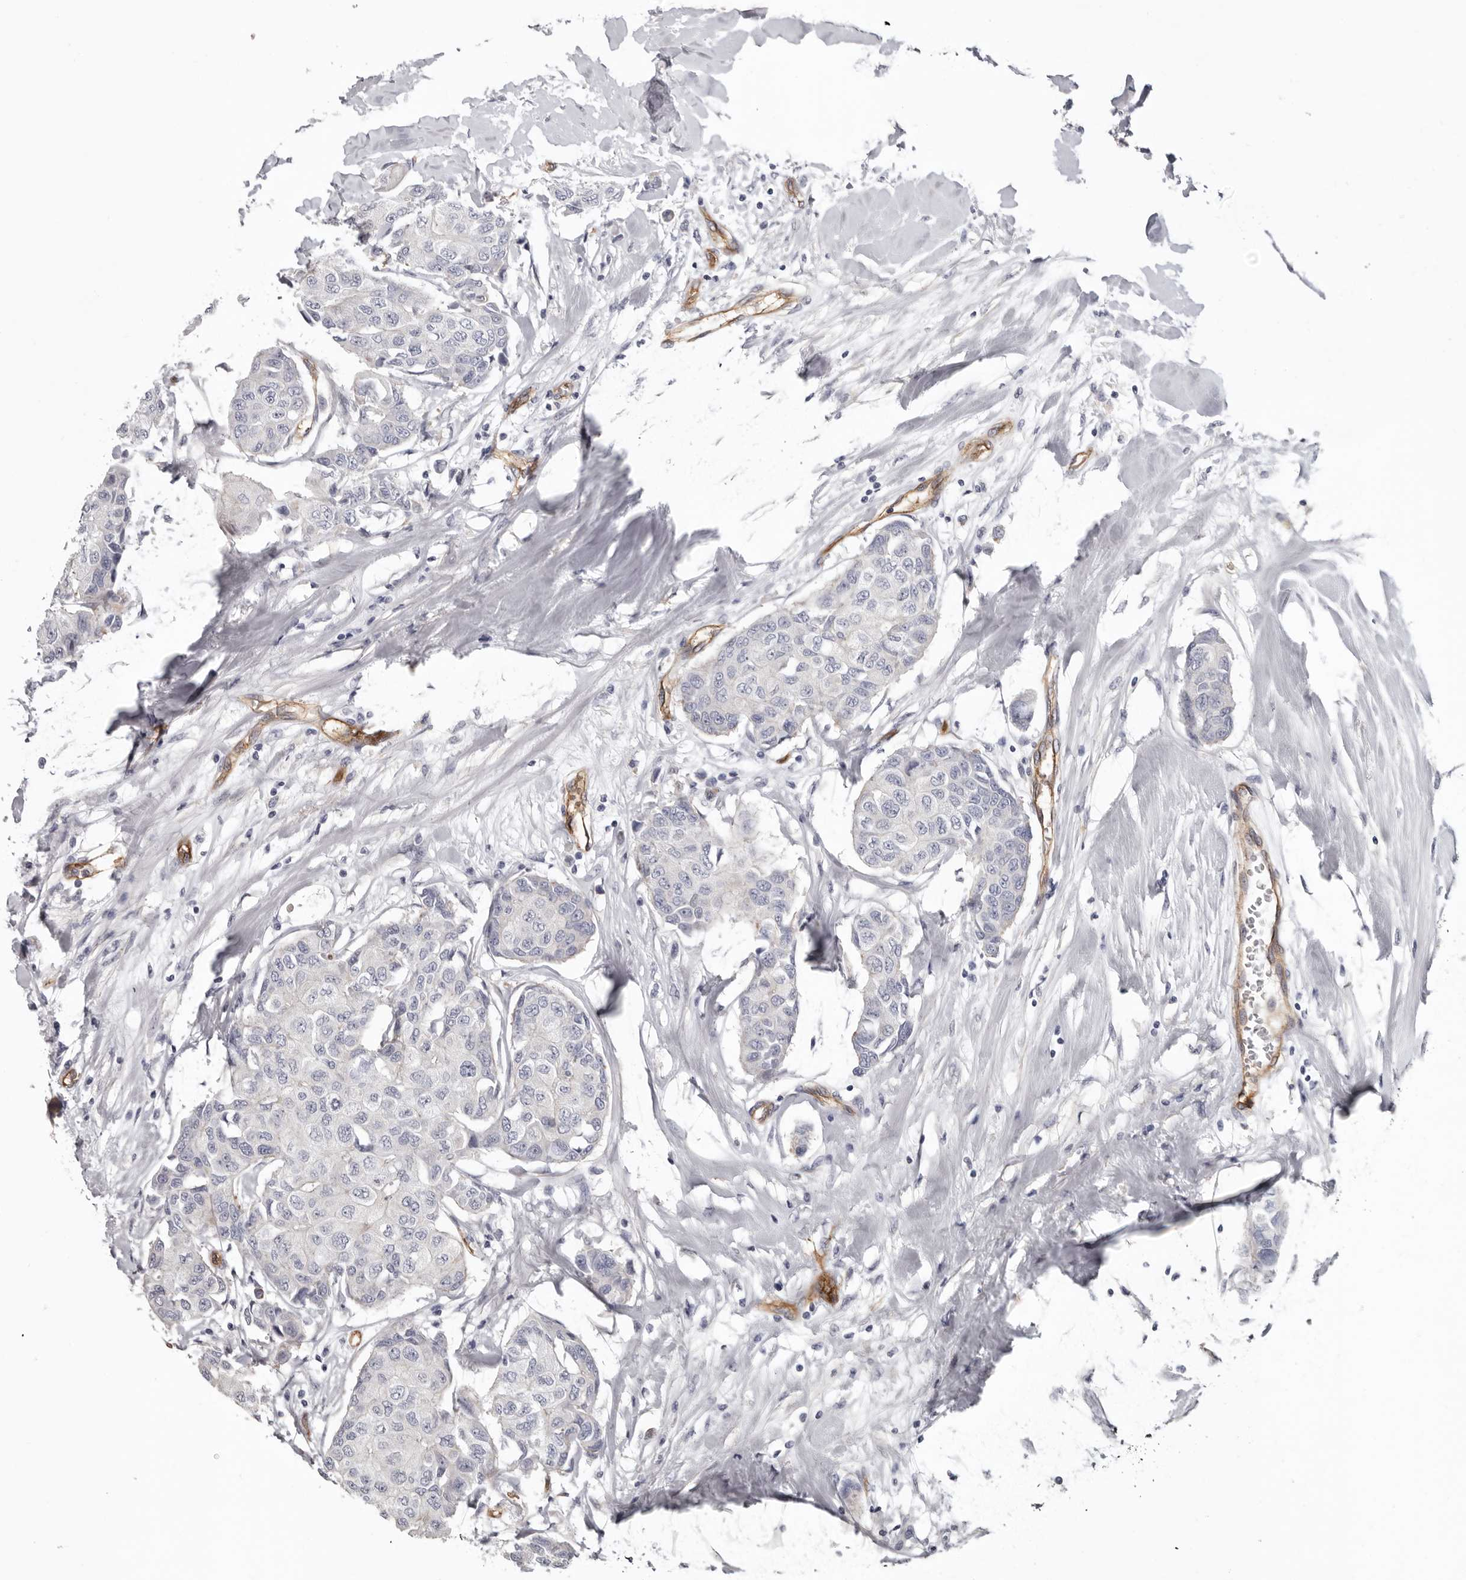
{"staining": {"intensity": "negative", "quantity": "none", "location": "none"}, "tissue": "breast cancer", "cell_type": "Tumor cells", "image_type": "cancer", "snomed": [{"axis": "morphology", "description": "Duct carcinoma"}, {"axis": "topography", "description": "Breast"}], "caption": "Breast intraductal carcinoma was stained to show a protein in brown. There is no significant staining in tumor cells.", "gene": "ADGRL4", "patient": {"sex": "female", "age": 80}}